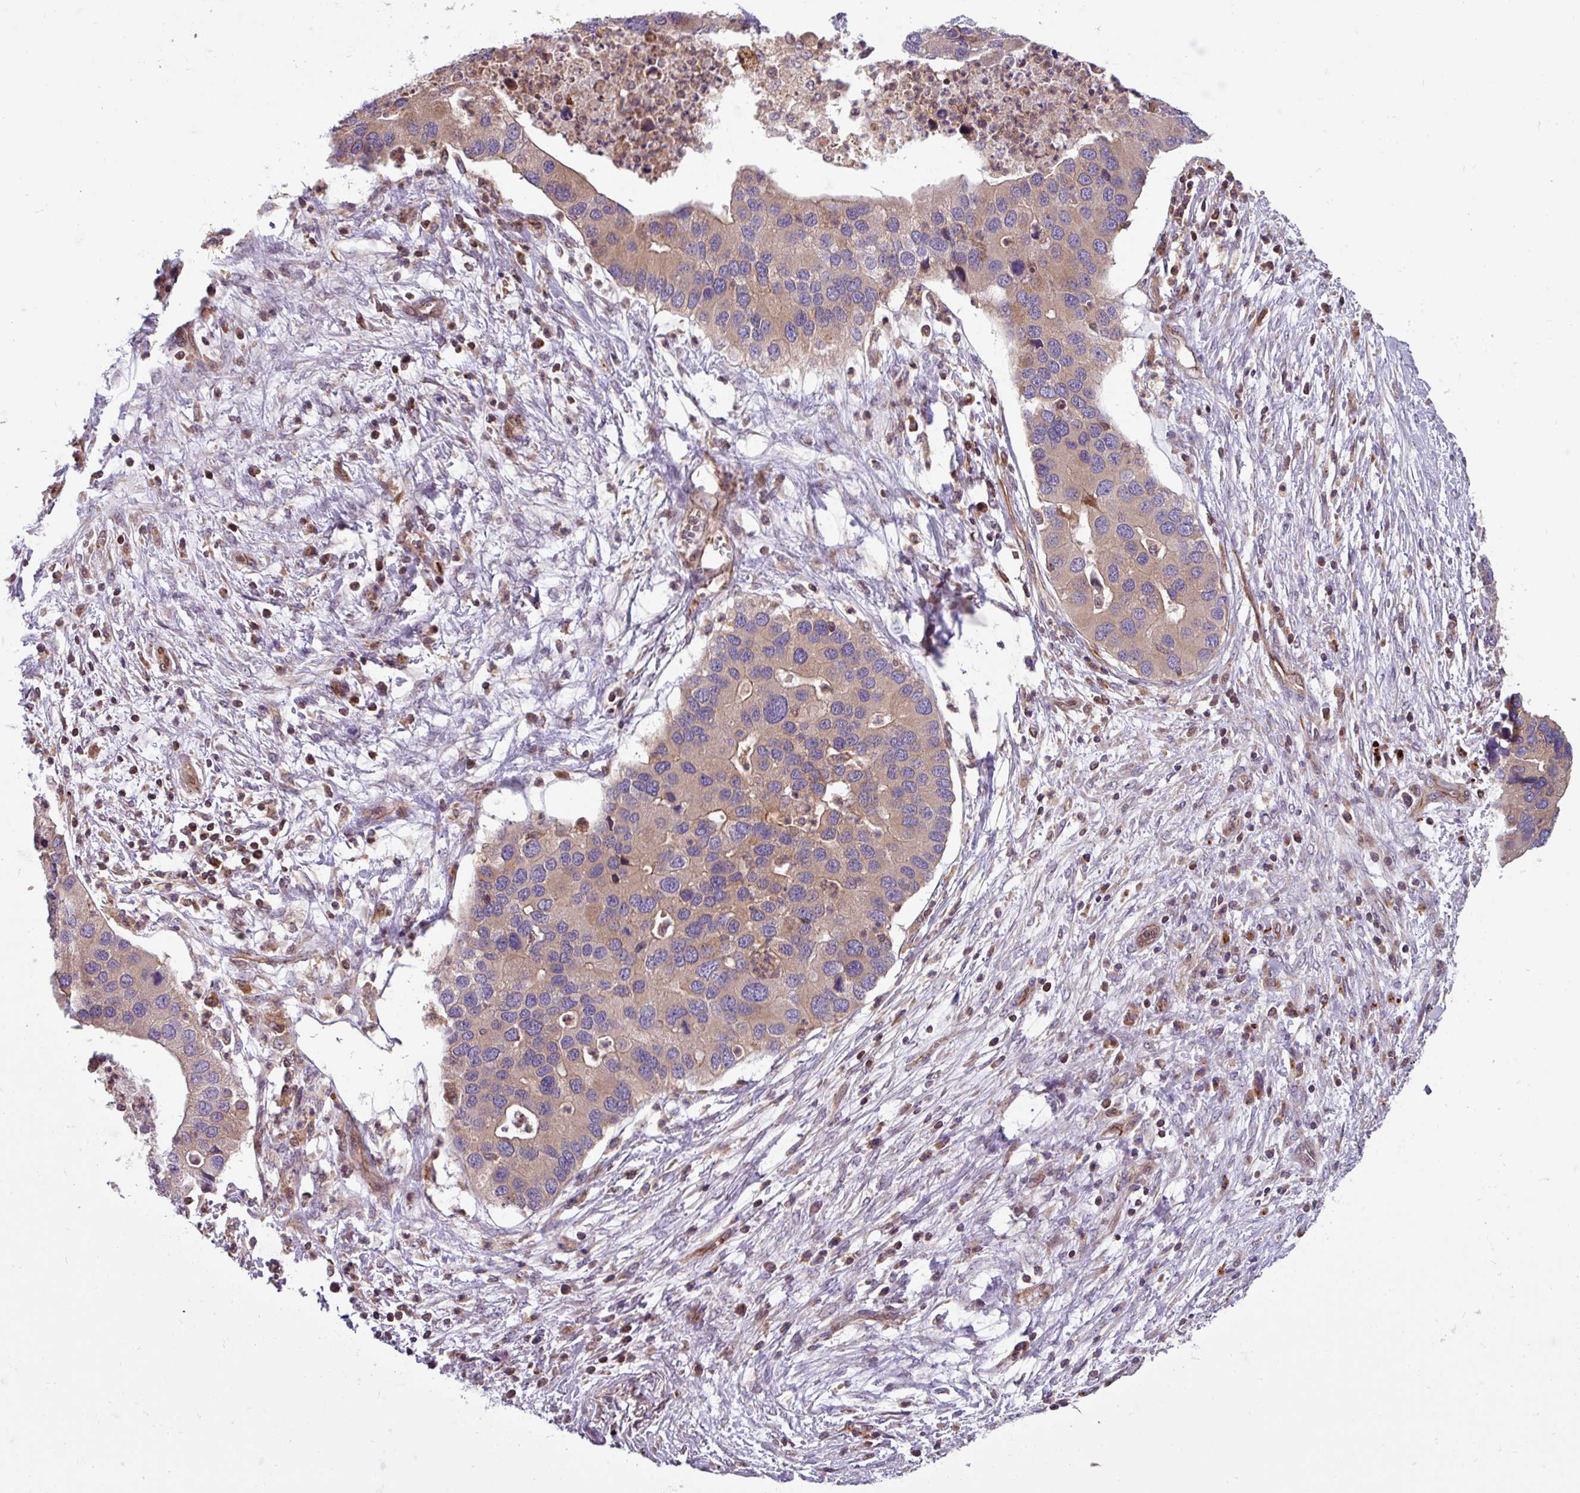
{"staining": {"intensity": "weak", "quantity": ">75%", "location": "cytoplasmic/membranous"}, "tissue": "lung cancer", "cell_type": "Tumor cells", "image_type": "cancer", "snomed": [{"axis": "morphology", "description": "Aneuploidy"}, {"axis": "morphology", "description": "Adenocarcinoma, NOS"}, {"axis": "topography", "description": "Lymph node"}, {"axis": "topography", "description": "Lung"}], "caption": "Immunohistochemical staining of human lung cancer reveals weak cytoplasmic/membranous protein positivity in about >75% of tumor cells. Nuclei are stained in blue.", "gene": "PLEKHD1", "patient": {"sex": "female", "age": 74}}